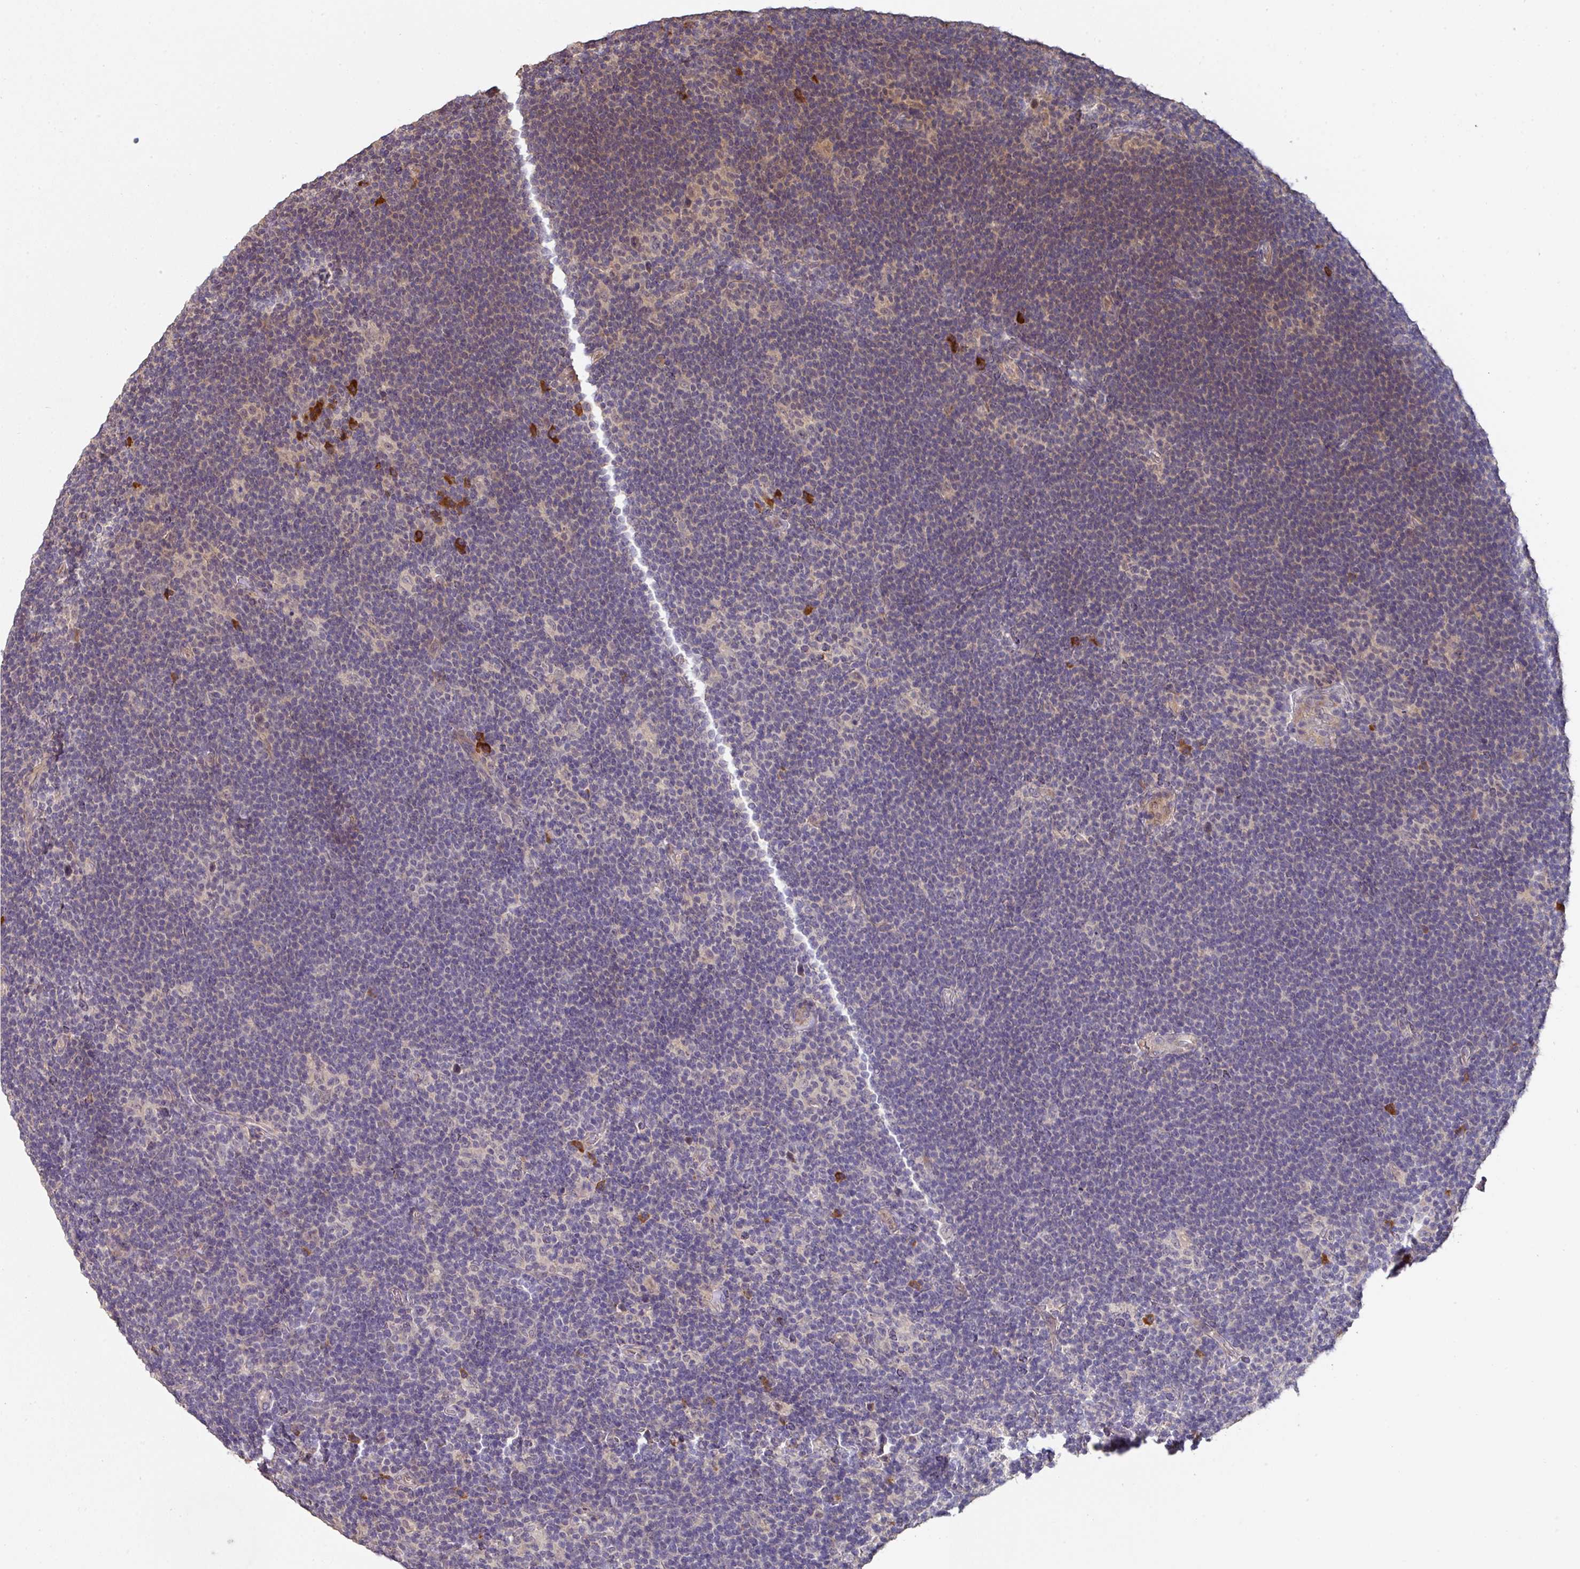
{"staining": {"intensity": "negative", "quantity": "none", "location": "none"}, "tissue": "lymphoma", "cell_type": "Tumor cells", "image_type": "cancer", "snomed": [{"axis": "morphology", "description": "Hodgkin's disease, NOS"}, {"axis": "topography", "description": "Lymph node"}], "caption": "This is a histopathology image of IHC staining of lymphoma, which shows no positivity in tumor cells.", "gene": "ACVR2B", "patient": {"sex": "female", "age": 57}}